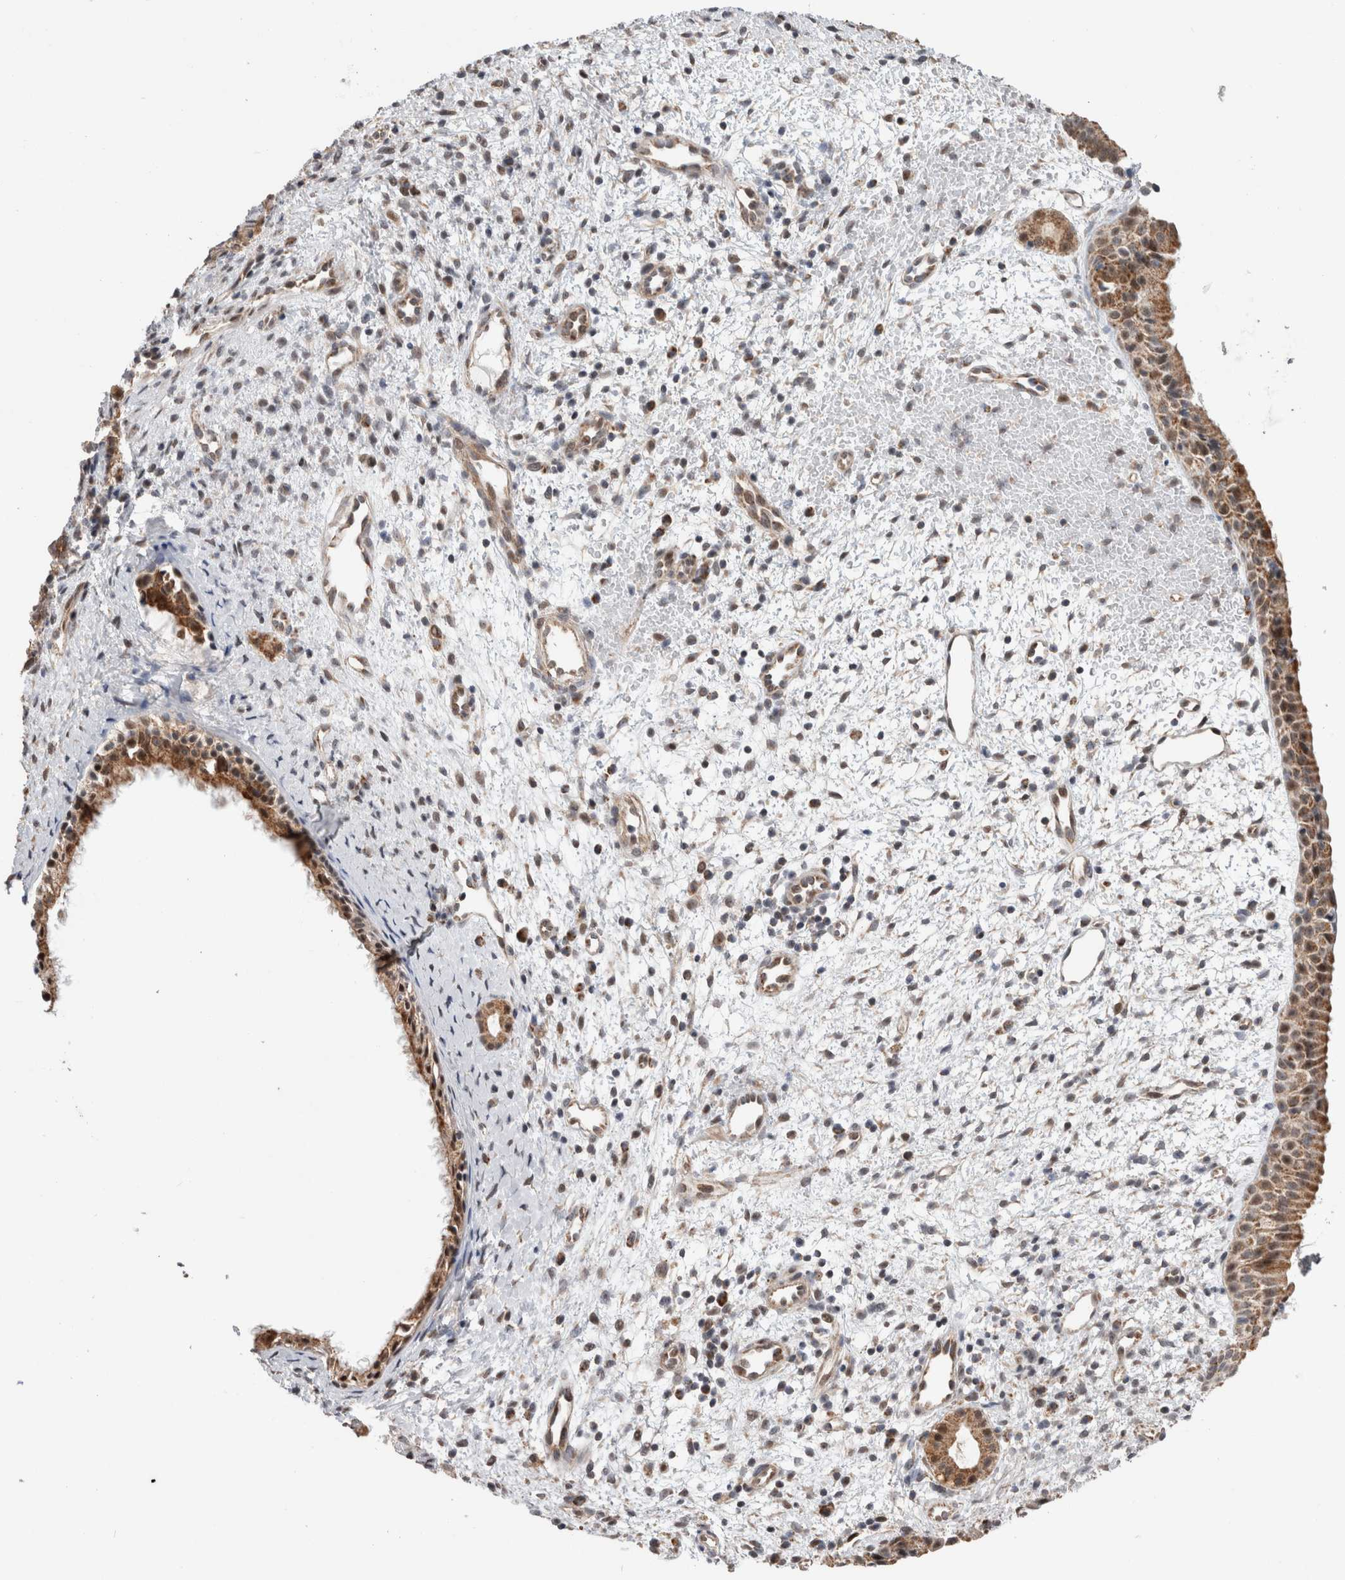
{"staining": {"intensity": "moderate", "quantity": ">75%", "location": "cytoplasmic/membranous"}, "tissue": "nasopharynx", "cell_type": "Respiratory epithelial cells", "image_type": "normal", "snomed": [{"axis": "morphology", "description": "Normal tissue, NOS"}, {"axis": "topography", "description": "Nasopharynx"}], "caption": "This is a photomicrograph of immunohistochemistry (IHC) staining of normal nasopharynx, which shows moderate positivity in the cytoplasmic/membranous of respiratory epithelial cells.", "gene": "MRPL37", "patient": {"sex": "male", "age": 22}}